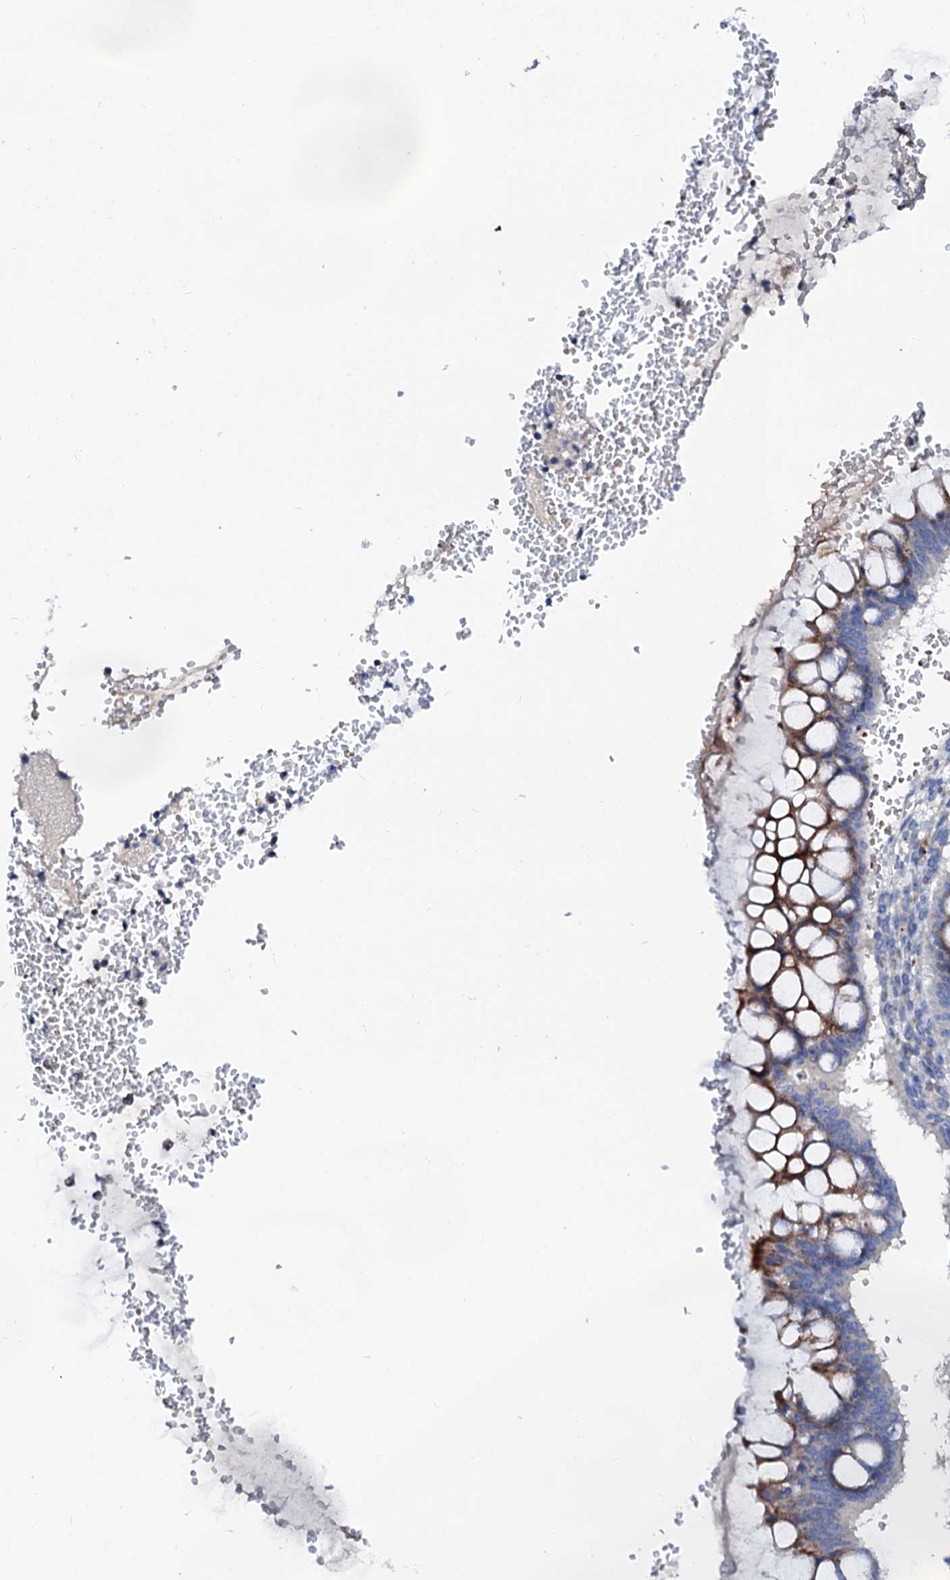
{"staining": {"intensity": "moderate", "quantity": "<25%", "location": "cytoplasmic/membranous"}, "tissue": "ovarian cancer", "cell_type": "Tumor cells", "image_type": "cancer", "snomed": [{"axis": "morphology", "description": "Cystadenocarcinoma, mucinous, NOS"}, {"axis": "topography", "description": "Ovary"}], "caption": "A histopathology image of human ovarian mucinous cystadenocarcinoma stained for a protein reveals moderate cytoplasmic/membranous brown staining in tumor cells.", "gene": "SLC10A7", "patient": {"sex": "female", "age": 73}}